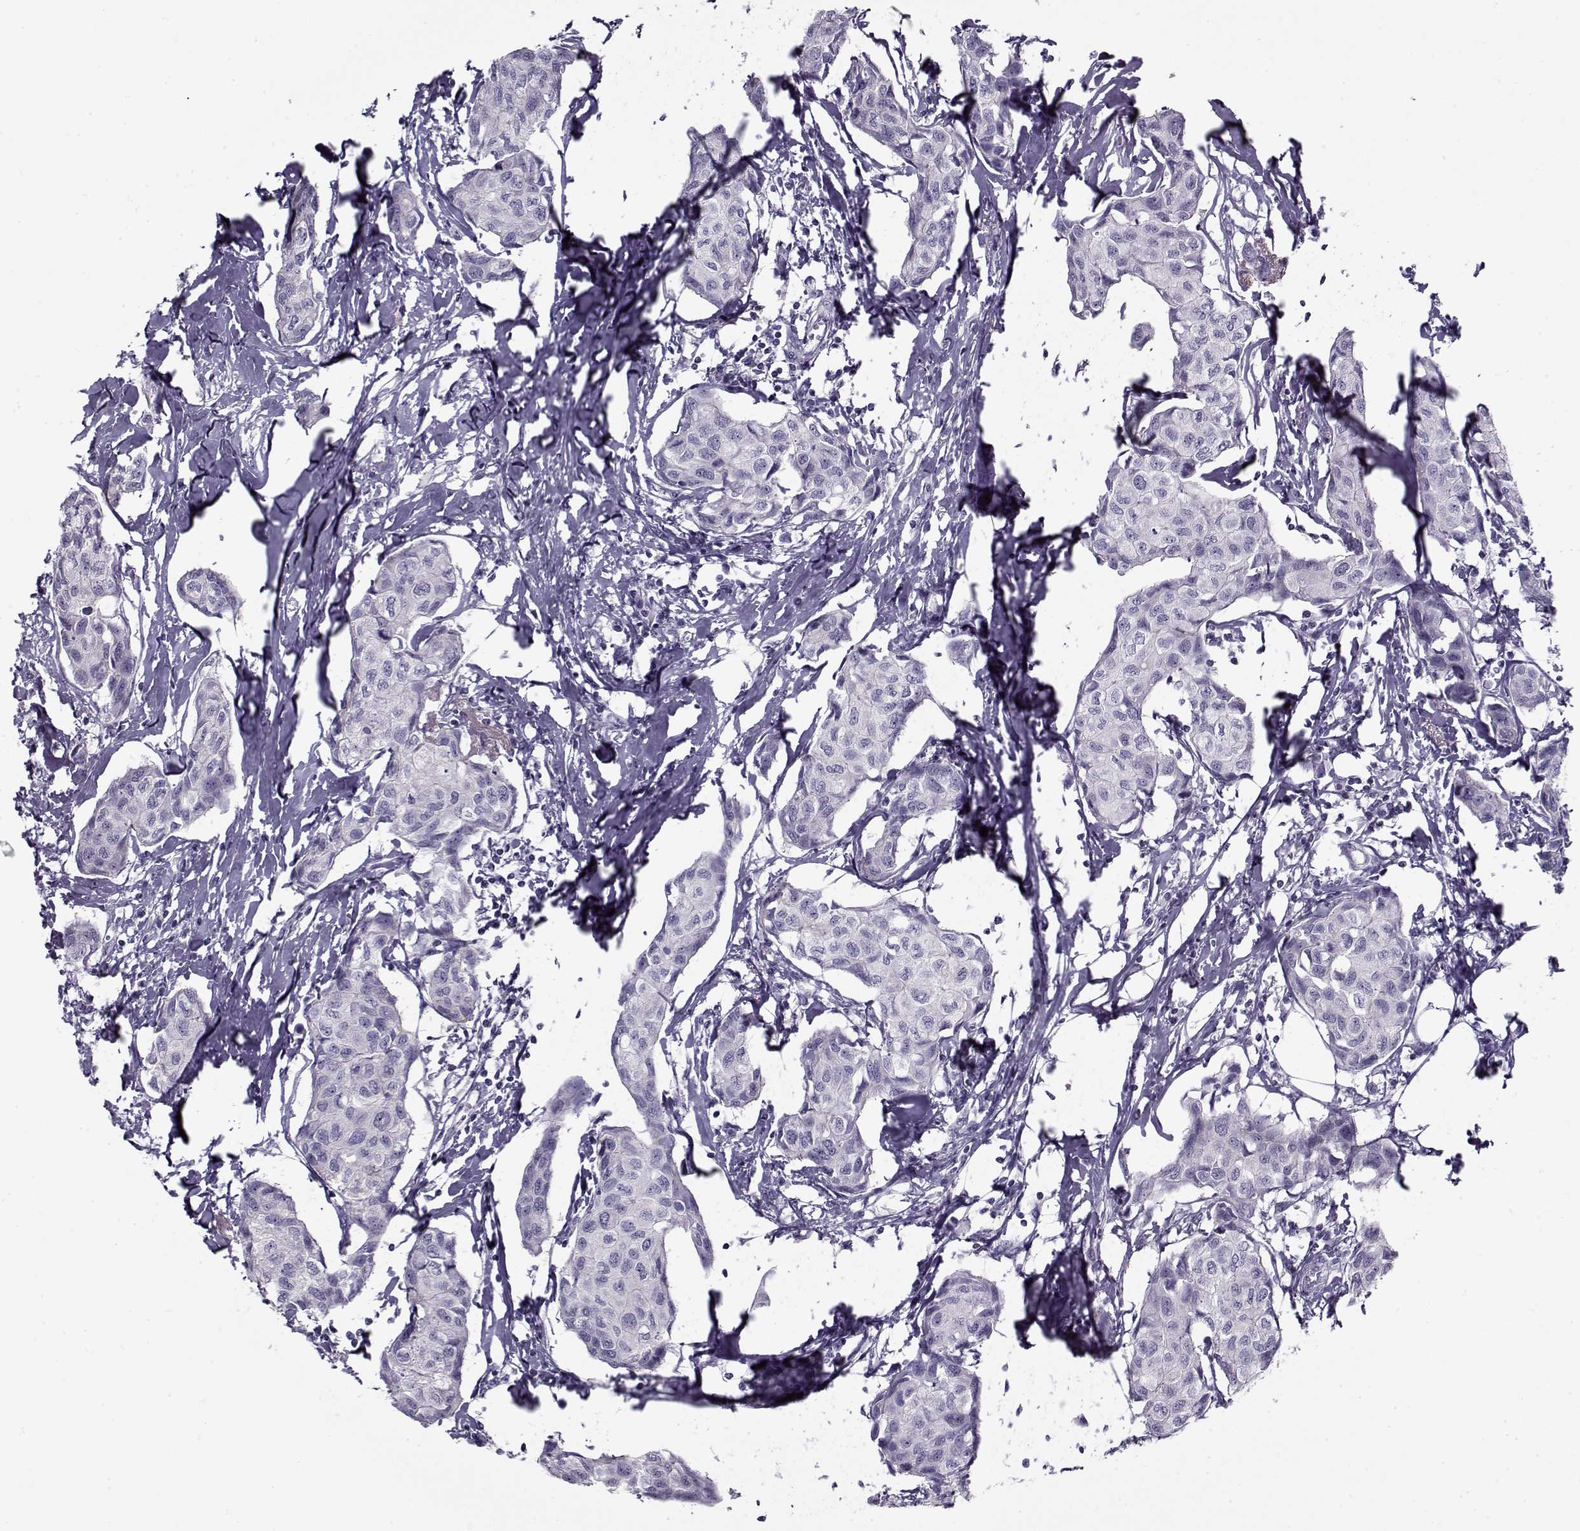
{"staining": {"intensity": "negative", "quantity": "none", "location": "none"}, "tissue": "breast cancer", "cell_type": "Tumor cells", "image_type": "cancer", "snomed": [{"axis": "morphology", "description": "Duct carcinoma"}, {"axis": "topography", "description": "Breast"}], "caption": "Immunohistochemical staining of human breast invasive ductal carcinoma demonstrates no significant positivity in tumor cells.", "gene": "PP2D1", "patient": {"sex": "female", "age": 80}}